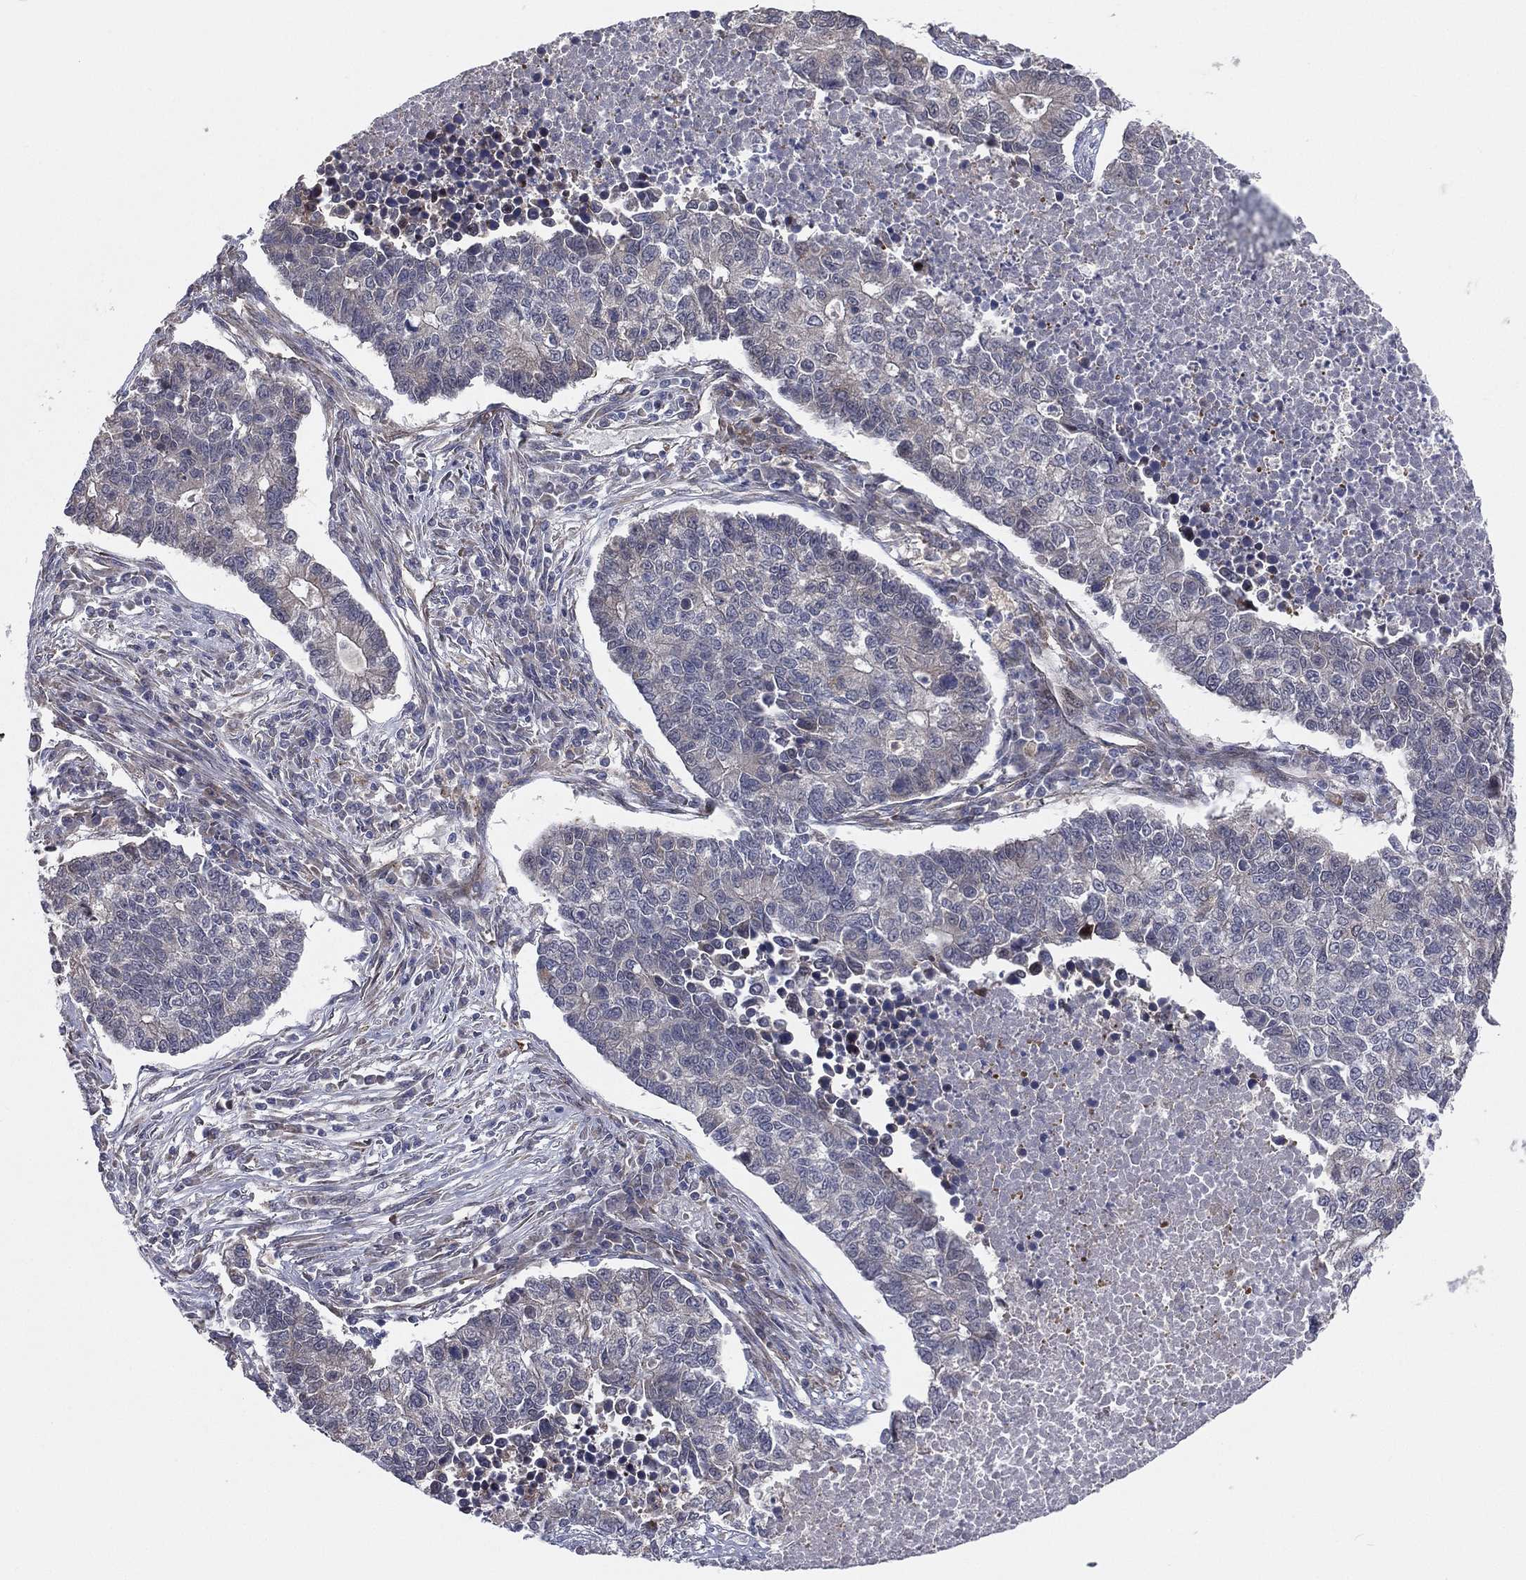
{"staining": {"intensity": "weak", "quantity": "<25%", "location": "cytoplasmic/membranous"}, "tissue": "lung cancer", "cell_type": "Tumor cells", "image_type": "cancer", "snomed": [{"axis": "morphology", "description": "Adenocarcinoma, NOS"}, {"axis": "topography", "description": "Lung"}], "caption": "A histopathology image of adenocarcinoma (lung) stained for a protein shows no brown staining in tumor cells. The staining was performed using DAB (3,3'-diaminobenzidine) to visualize the protein expression in brown, while the nuclei were stained in blue with hematoxylin (Magnification: 20x).", "gene": "UTP14A", "patient": {"sex": "male", "age": 57}}